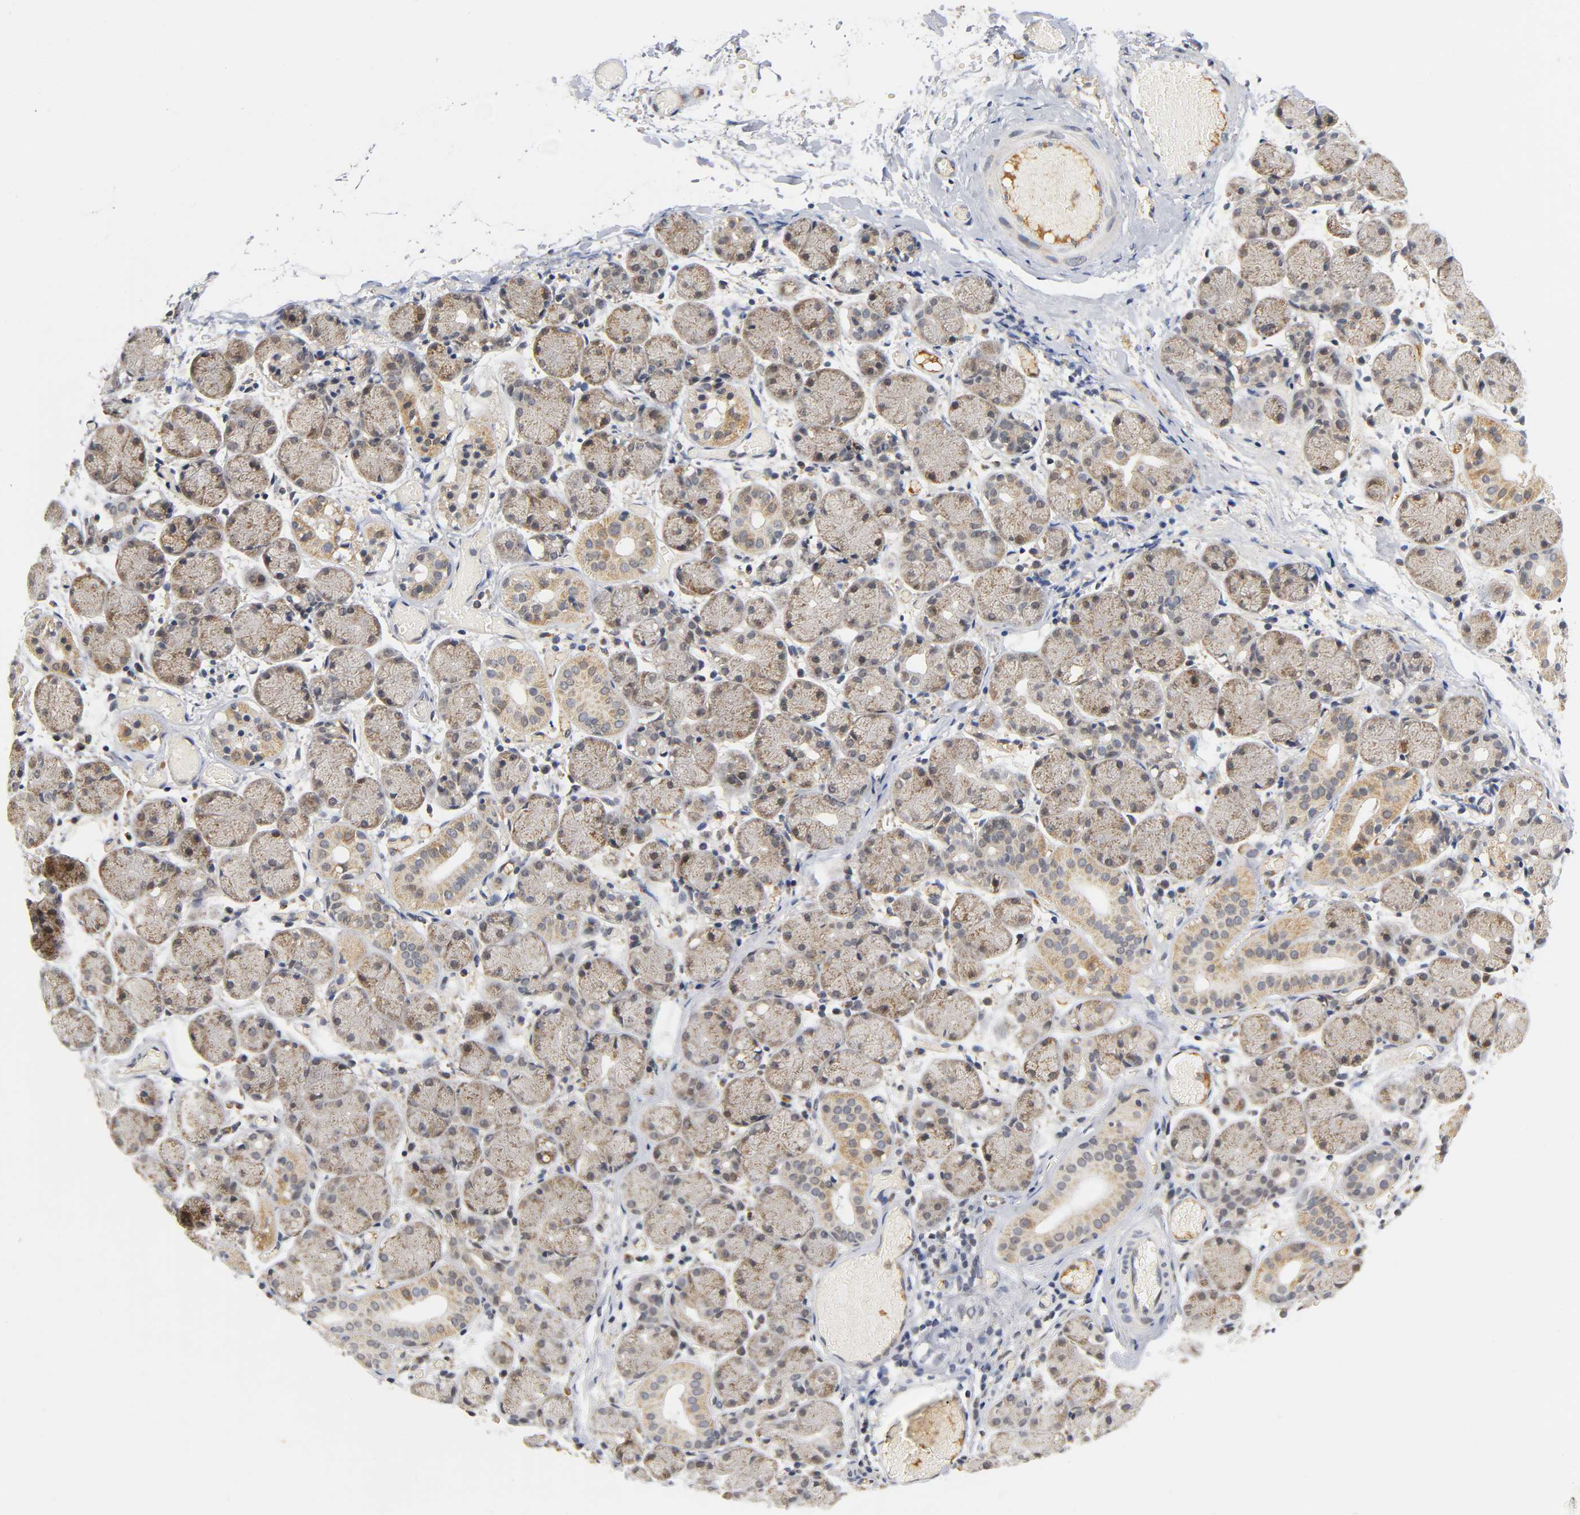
{"staining": {"intensity": "weak", "quantity": ">75%", "location": "cytoplasmic/membranous,nuclear"}, "tissue": "salivary gland", "cell_type": "Glandular cells", "image_type": "normal", "snomed": [{"axis": "morphology", "description": "Normal tissue, NOS"}, {"axis": "topography", "description": "Salivary gland"}], "caption": "Benign salivary gland demonstrates weak cytoplasmic/membranous,nuclear expression in approximately >75% of glandular cells, visualized by immunohistochemistry.", "gene": "NRP1", "patient": {"sex": "female", "age": 24}}